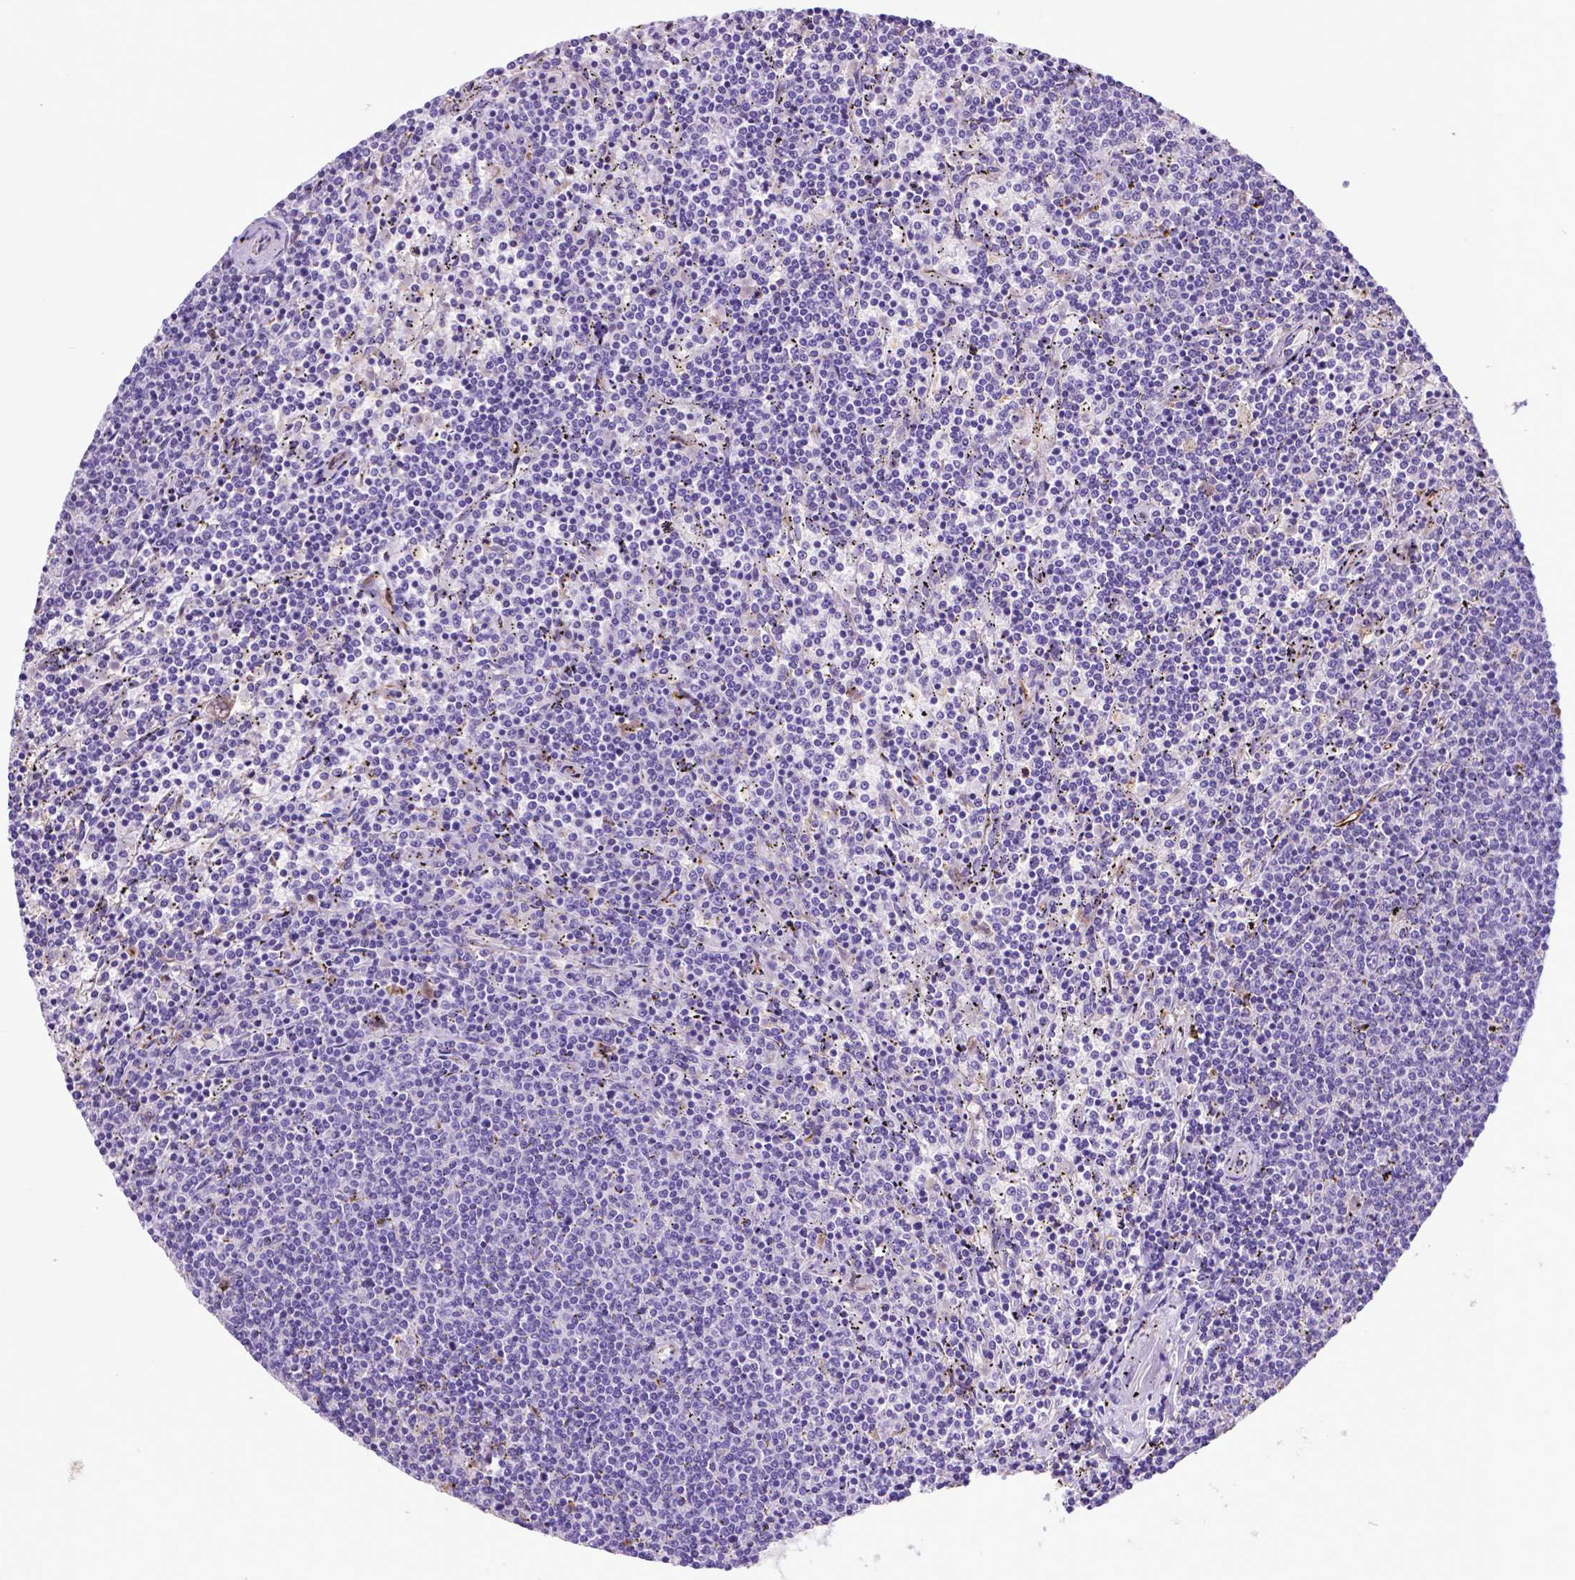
{"staining": {"intensity": "negative", "quantity": "none", "location": "none"}, "tissue": "lymphoma", "cell_type": "Tumor cells", "image_type": "cancer", "snomed": [{"axis": "morphology", "description": "Malignant lymphoma, non-Hodgkin's type, Low grade"}, {"axis": "topography", "description": "Spleen"}], "caption": "Tumor cells show no significant protein expression in malignant lymphoma, non-Hodgkin's type (low-grade).", "gene": "LZTR1", "patient": {"sex": "female", "age": 50}}